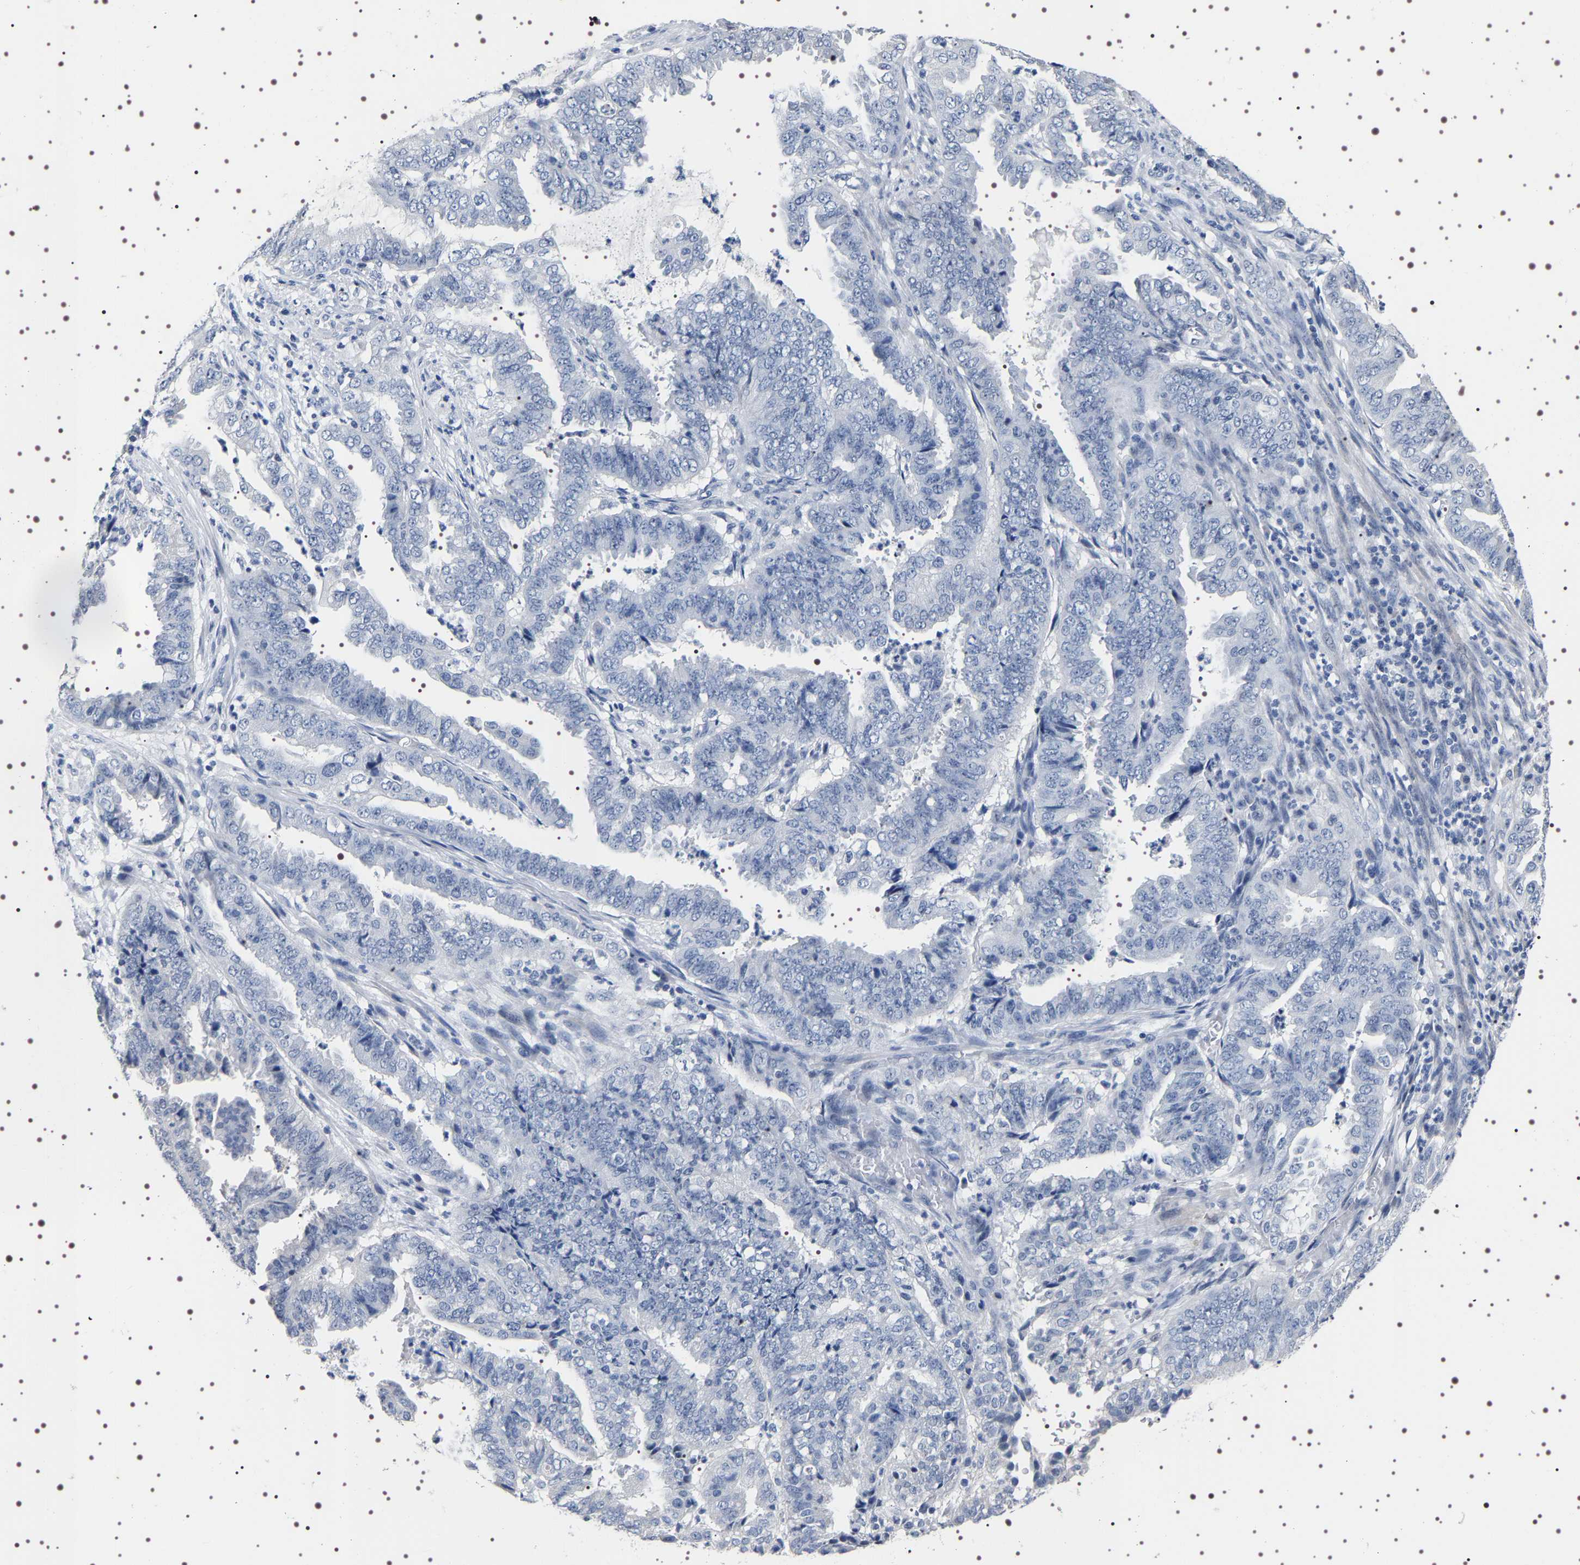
{"staining": {"intensity": "negative", "quantity": "none", "location": "none"}, "tissue": "endometrial cancer", "cell_type": "Tumor cells", "image_type": "cancer", "snomed": [{"axis": "morphology", "description": "Adenocarcinoma, NOS"}, {"axis": "topography", "description": "Endometrium"}], "caption": "A high-resolution photomicrograph shows immunohistochemistry (IHC) staining of endometrial cancer (adenocarcinoma), which shows no significant staining in tumor cells.", "gene": "UBQLN3", "patient": {"sex": "female", "age": 51}}